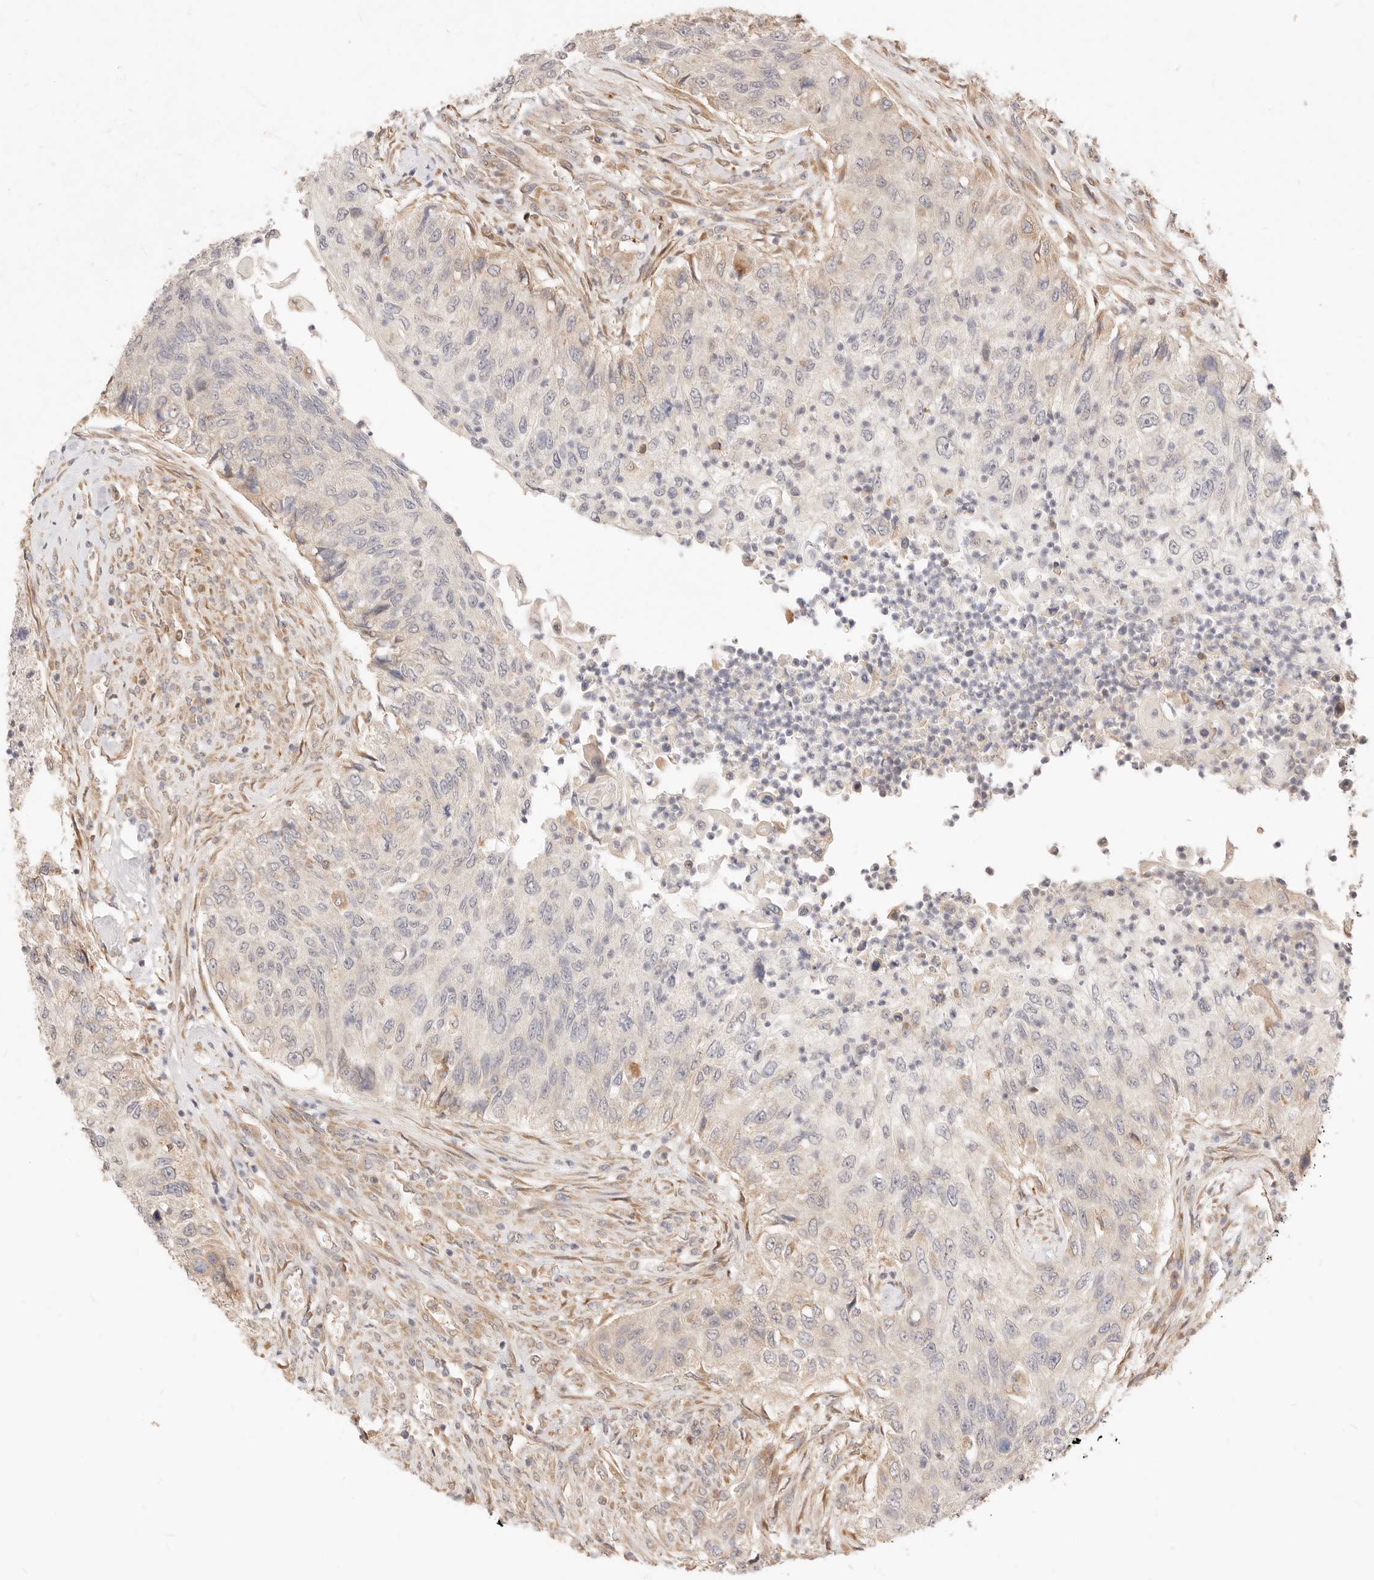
{"staining": {"intensity": "weak", "quantity": "<25%", "location": "cytoplasmic/membranous"}, "tissue": "urothelial cancer", "cell_type": "Tumor cells", "image_type": "cancer", "snomed": [{"axis": "morphology", "description": "Urothelial carcinoma, High grade"}, {"axis": "topography", "description": "Urinary bladder"}], "caption": "IHC histopathology image of human high-grade urothelial carcinoma stained for a protein (brown), which exhibits no staining in tumor cells.", "gene": "UBXN10", "patient": {"sex": "female", "age": 60}}